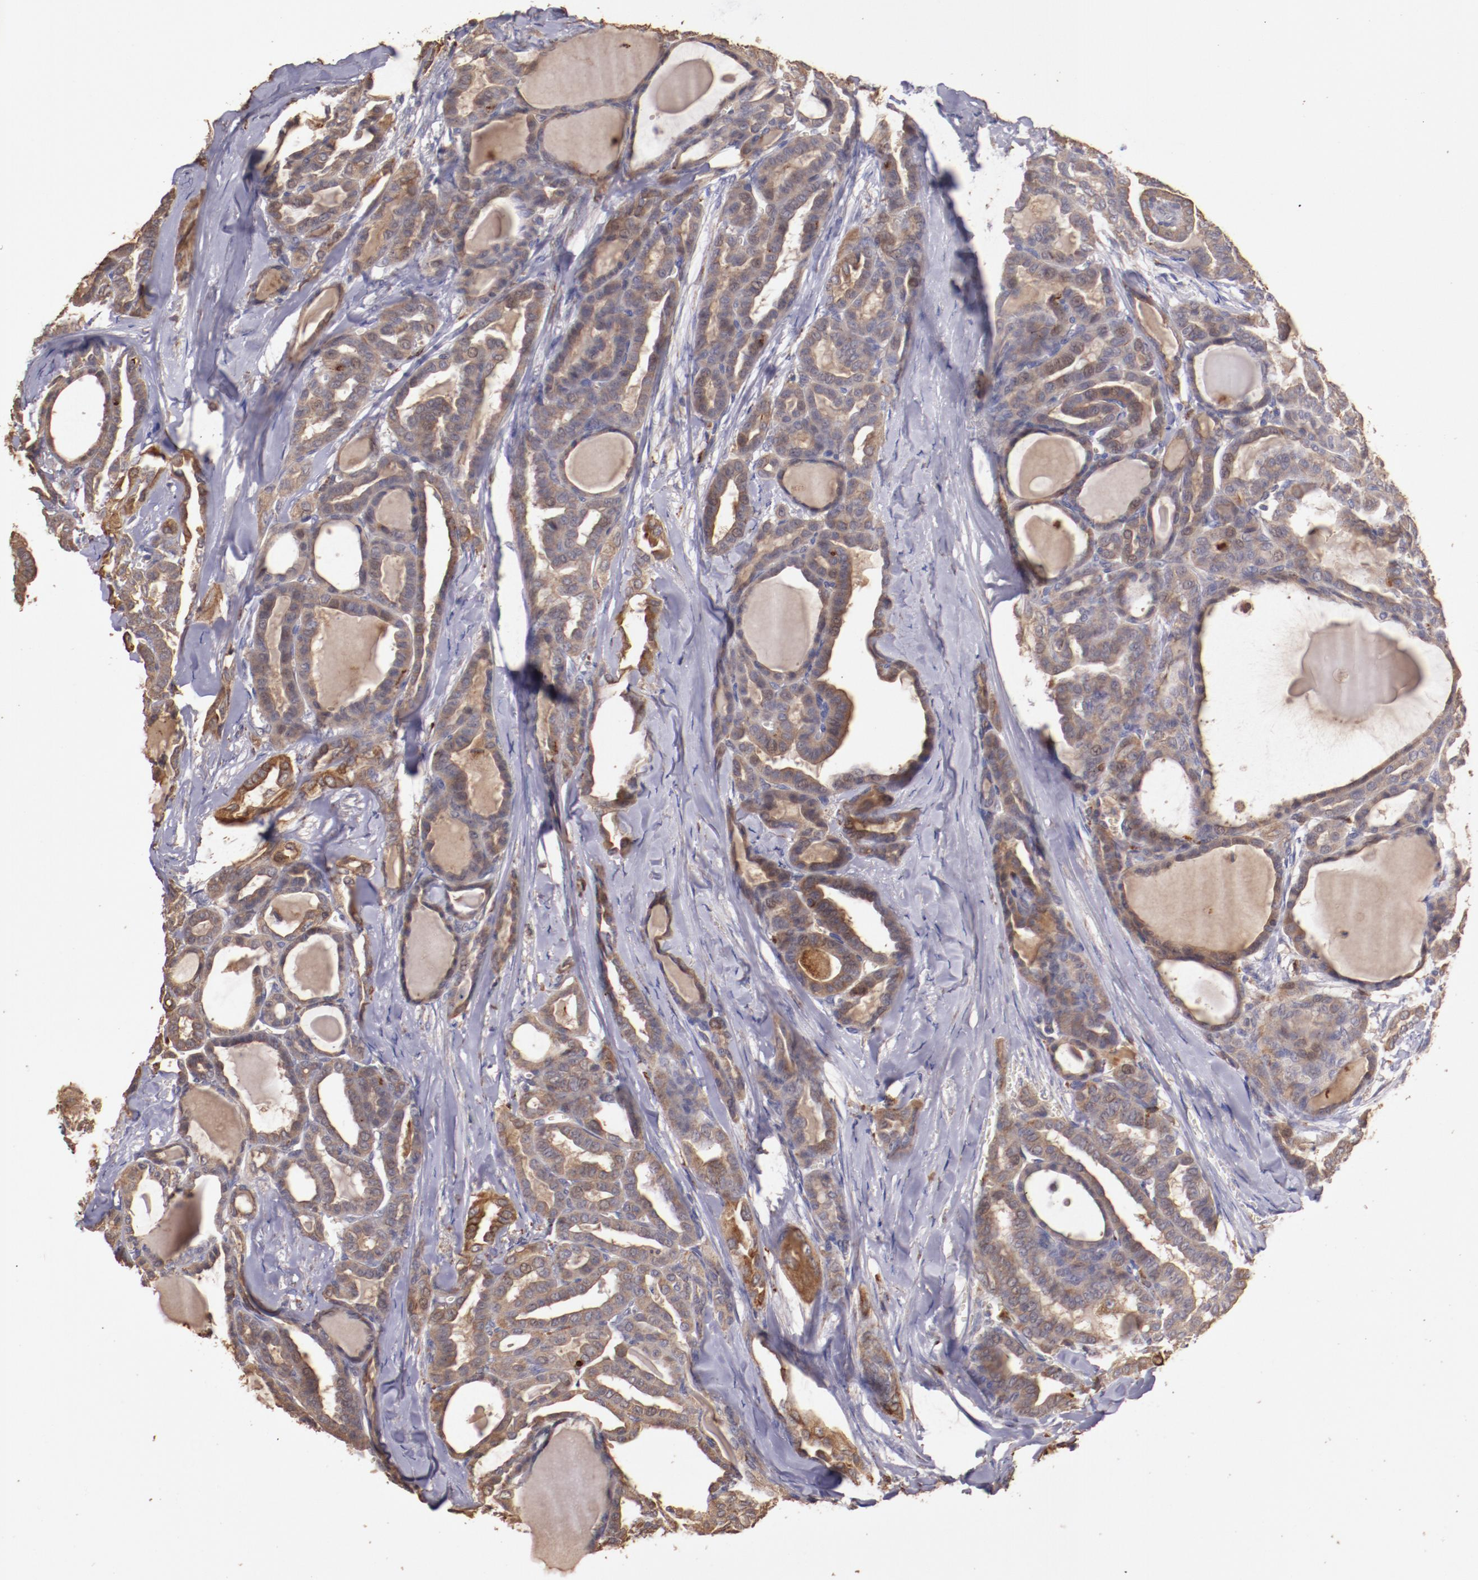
{"staining": {"intensity": "moderate", "quantity": ">75%", "location": "cytoplasmic/membranous"}, "tissue": "thyroid cancer", "cell_type": "Tumor cells", "image_type": "cancer", "snomed": [{"axis": "morphology", "description": "Carcinoma, NOS"}, {"axis": "topography", "description": "Thyroid gland"}], "caption": "High-magnification brightfield microscopy of carcinoma (thyroid) stained with DAB (3,3'-diaminobenzidine) (brown) and counterstained with hematoxylin (blue). tumor cells exhibit moderate cytoplasmic/membranous positivity is appreciated in about>75% of cells.", "gene": "SRRD", "patient": {"sex": "female", "age": 91}}